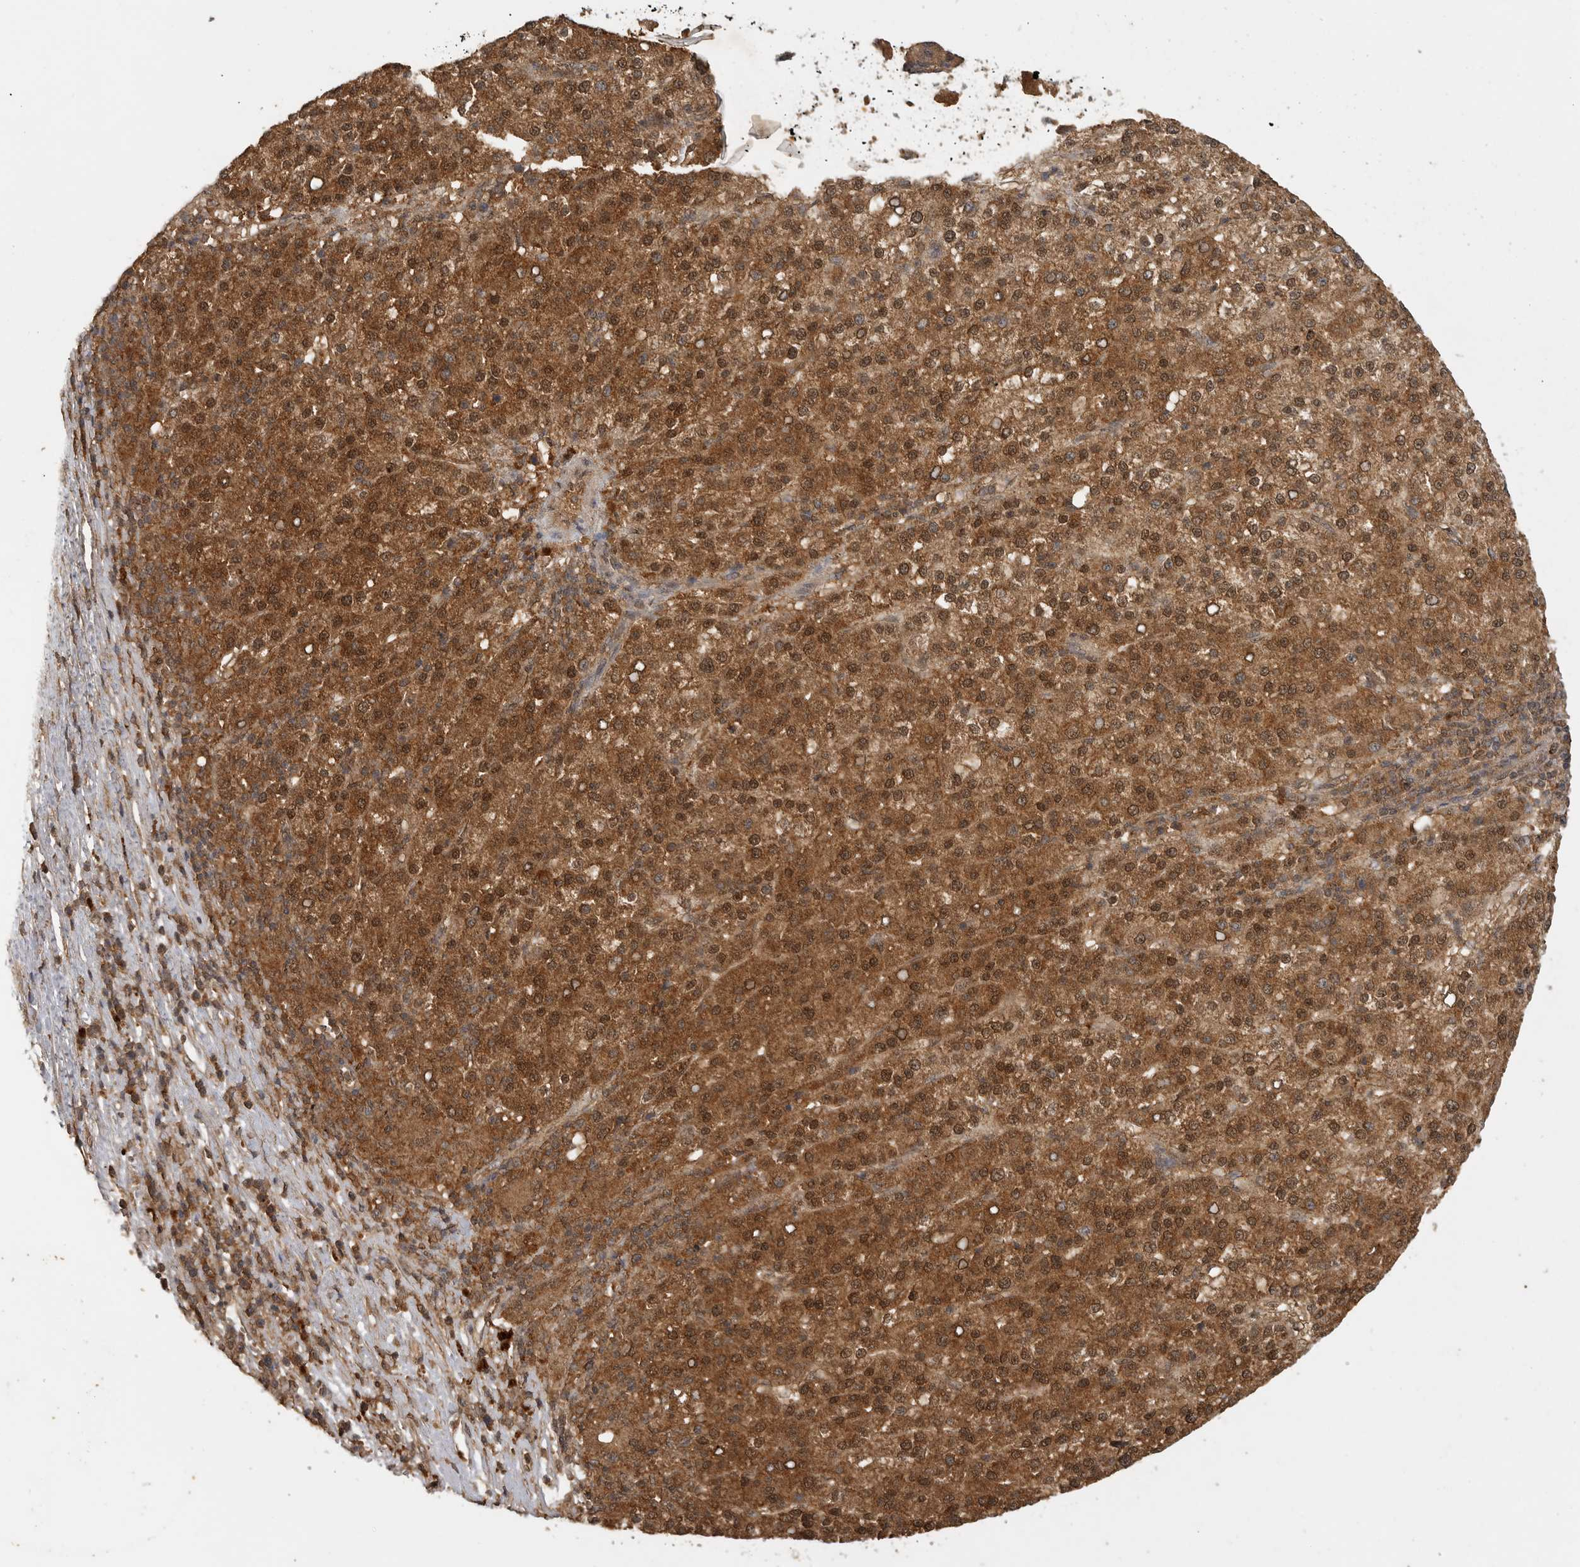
{"staining": {"intensity": "moderate", "quantity": ">75%", "location": "cytoplasmic/membranous,nuclear"}, "tissue": "liver cancer", "cell_type": "Tumor cells", "image_type": "cancer", "snomed": [{"axis": "morphology", "description": "Carcinoma, Hepatocellular, NOS"}, {"axis": "topography", "description": "Liver"}], "caption": "This is a micrograph of IHC staining of liver cancer, which shows moderate positivity in the cytoplasmic/membranous and nuclear of tumor cells.", "gene": "ICOSLG", "patient": {"sex": "female", "age": 58}}